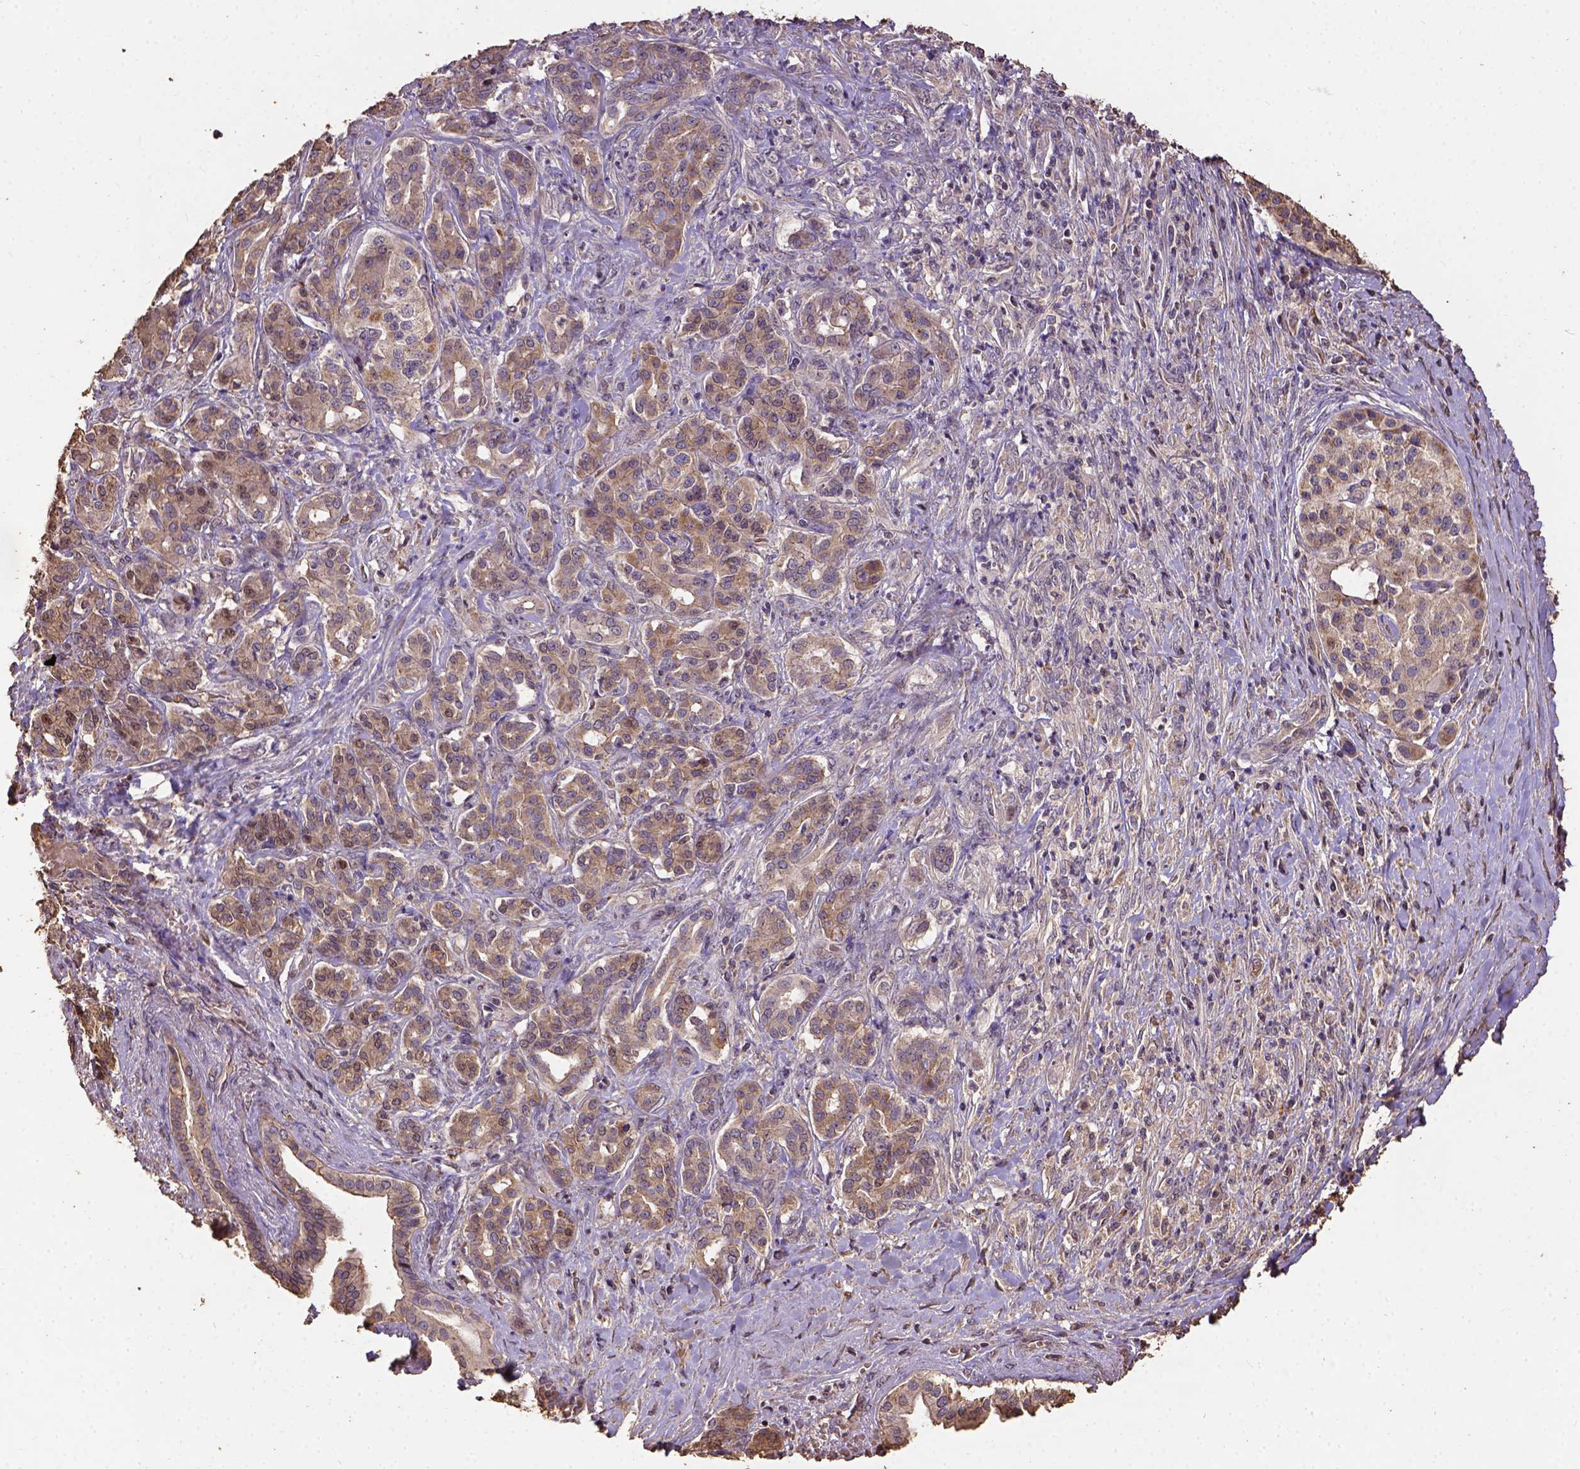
{"staining": {"intensity": "moderate", "quantity": "25%-75%", "location": "cytoplasmic/membranous"}, "tissue": "pancreatic cancer", "cell_type": "Tumor cells", "image_type": "cancer", "snomed": [{"axis": "morphology", "description": "Normal tissue, NOS"}, {"axis": "morphology", "description": "Inflammation, NOS"}, {"axis": "morphology", "description": "Adenocarcinoma, NOS"}, {"axis": "topography", "description": "Pancreas"}], "caption": "This image exhibits pancreatic adenocarcinoma stained with immunohistochemistry to label a protein in brown. The cytoplasmic/membranous of tumor cells show moderate positivity for the protein. Nuclei are counter-stained blue.", "gene": "ATP1B3", "patient": {"sex": "male", "age": 57}}